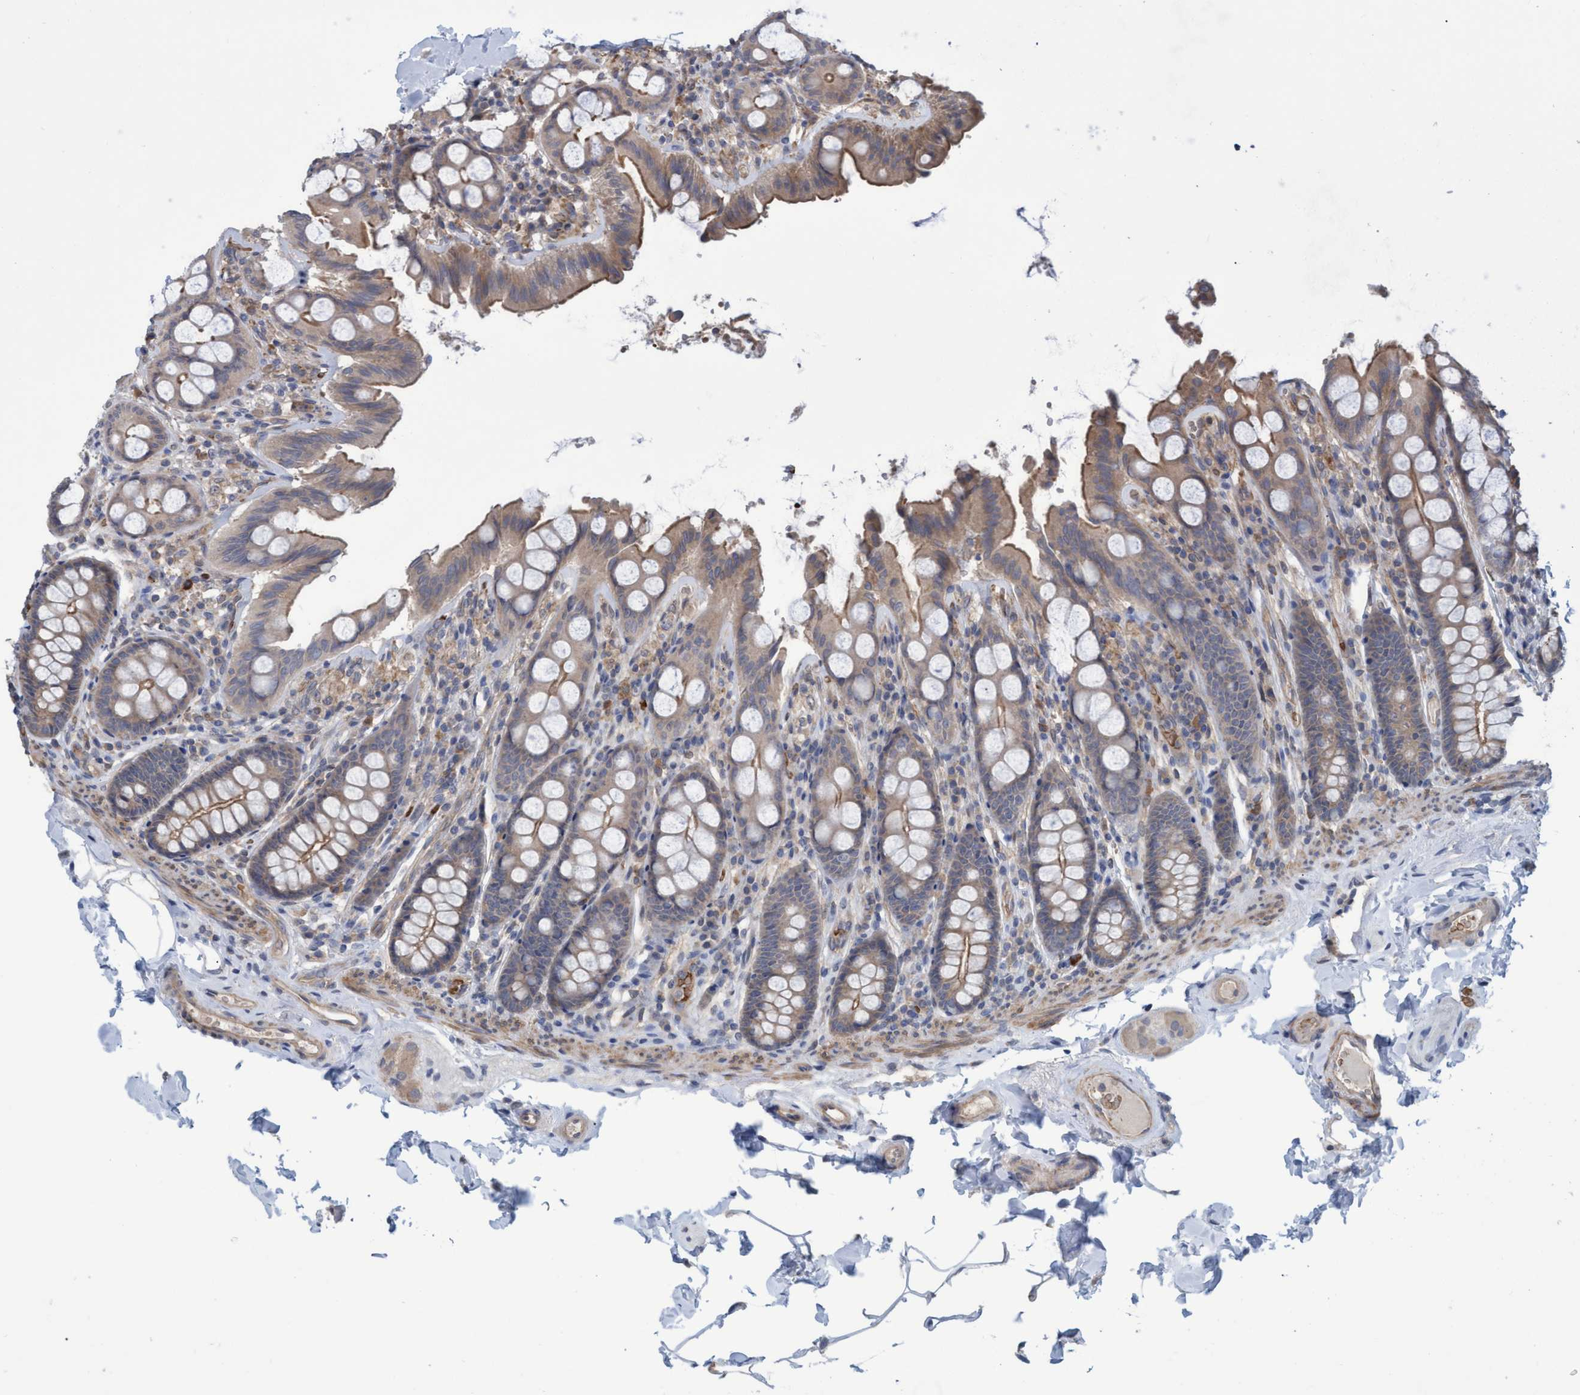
{"staining": {"intensity": "moderate", "quantity": ">75%", "location": "cytoplasmic/membranous"}, "tissue": "colon", "cell_type": "Endothelial cells", "image_type": "normal", "snomed": [{"axis": "morphology", "description": "Normal tissue, NOS"}, {"axis": "topography", "description": "Colon"}, {"axis": "topography", "description": "Peripheral nerve tissue"}], "caption": "Immunohistochemistry micrograph of normal human colon stained for a protein (brown), which displays medium levels of moderate cytoplasmic/membranous expression in approximately >75% of endothelial cells.", "gene": "NAA15", "patient": {"sex": "female", "age": 61}}